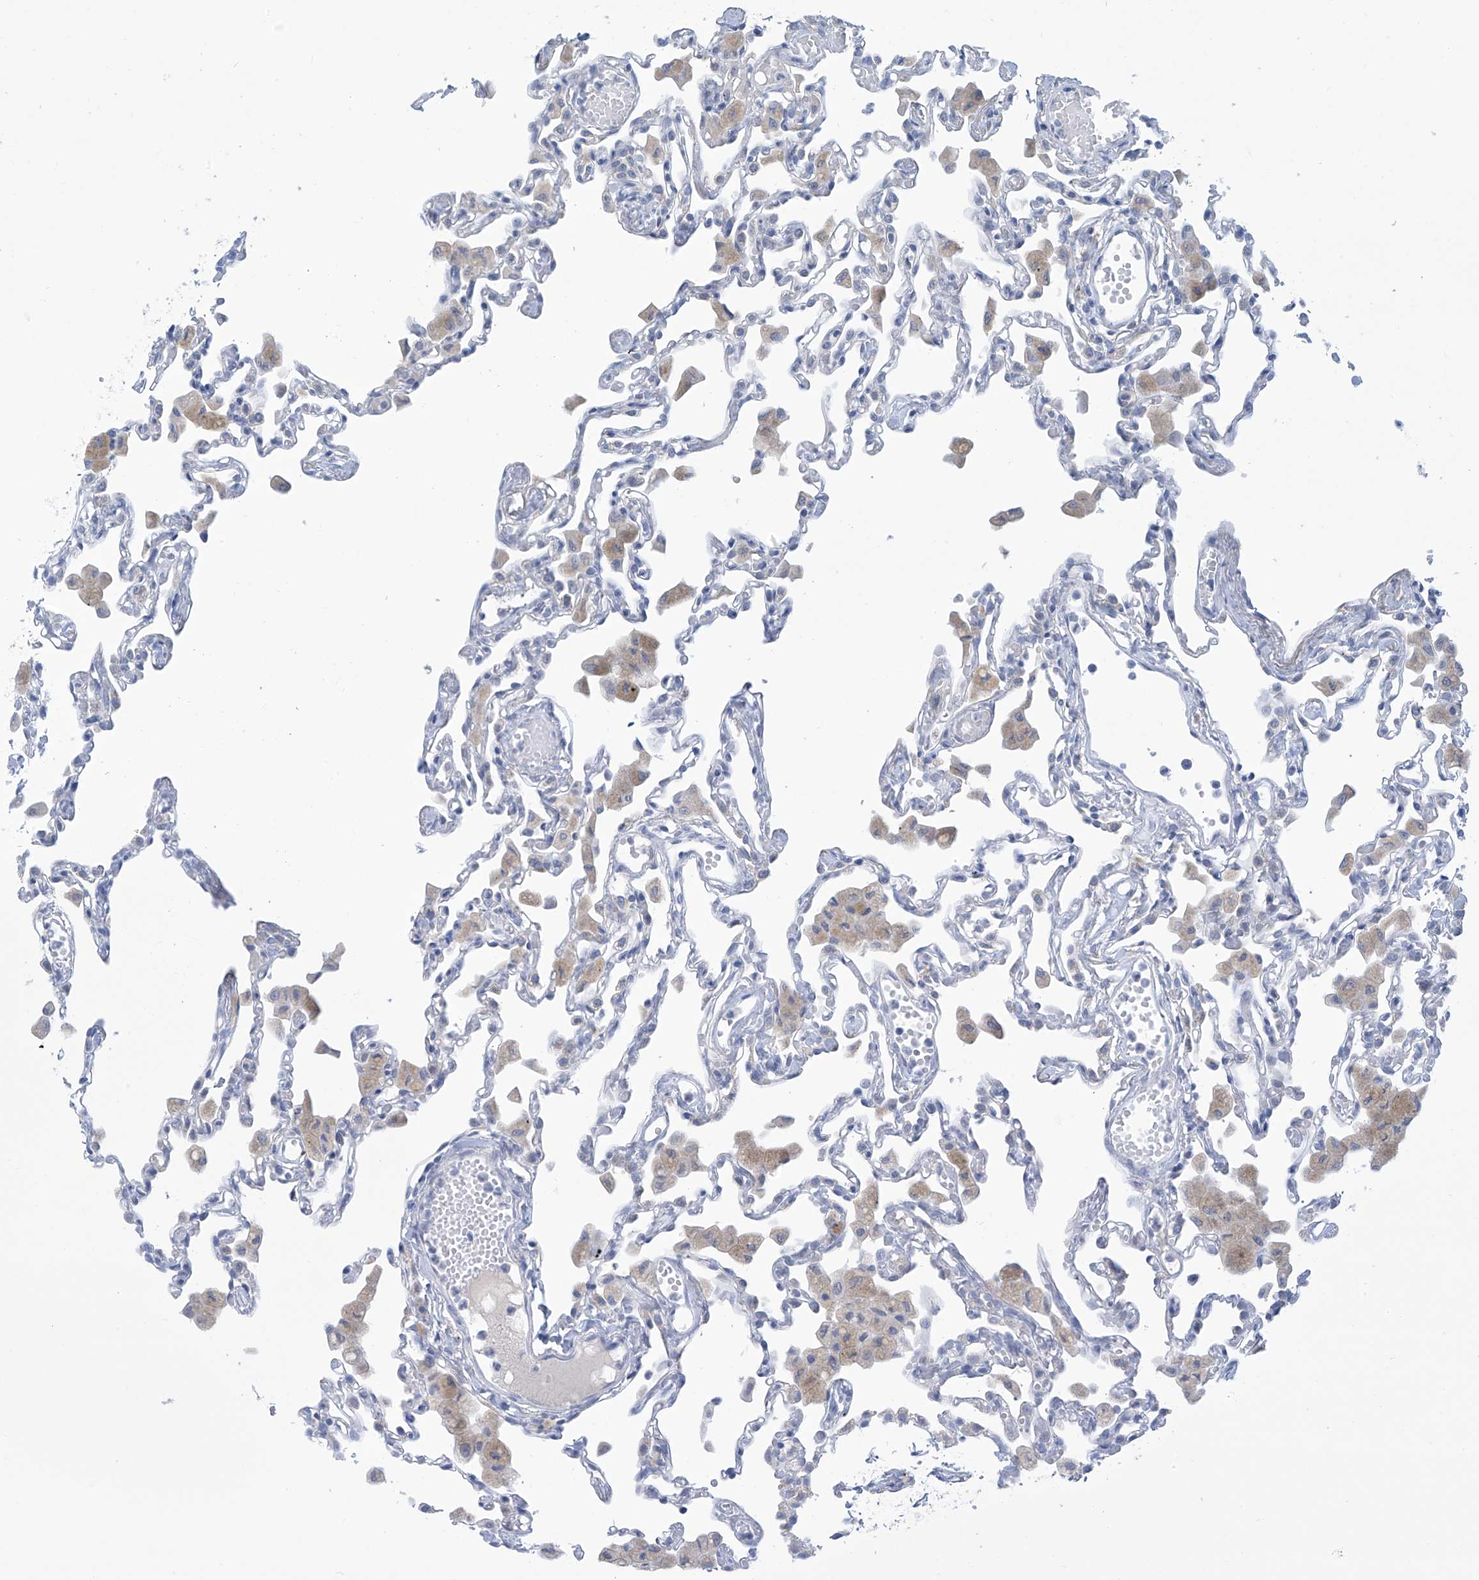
{"staining": {"intensity": "negative", "quantity": "none", "location": "none"}, "tissue": "lung", "cell_type": "Alveolar cells", "image_type": "normal", "snomed": [{"axis": "morphology", "description": "Normal tissue, NOS"}, {"axis": "topography", "description": "Bronchus"}, {"axis": "topography", "description": "Lung"}], "caption": "IHC of normal lung exhibits no expression in alveolar cells.", "gene": "IBA57", "patient": {"sex": "female", "age": 49}}